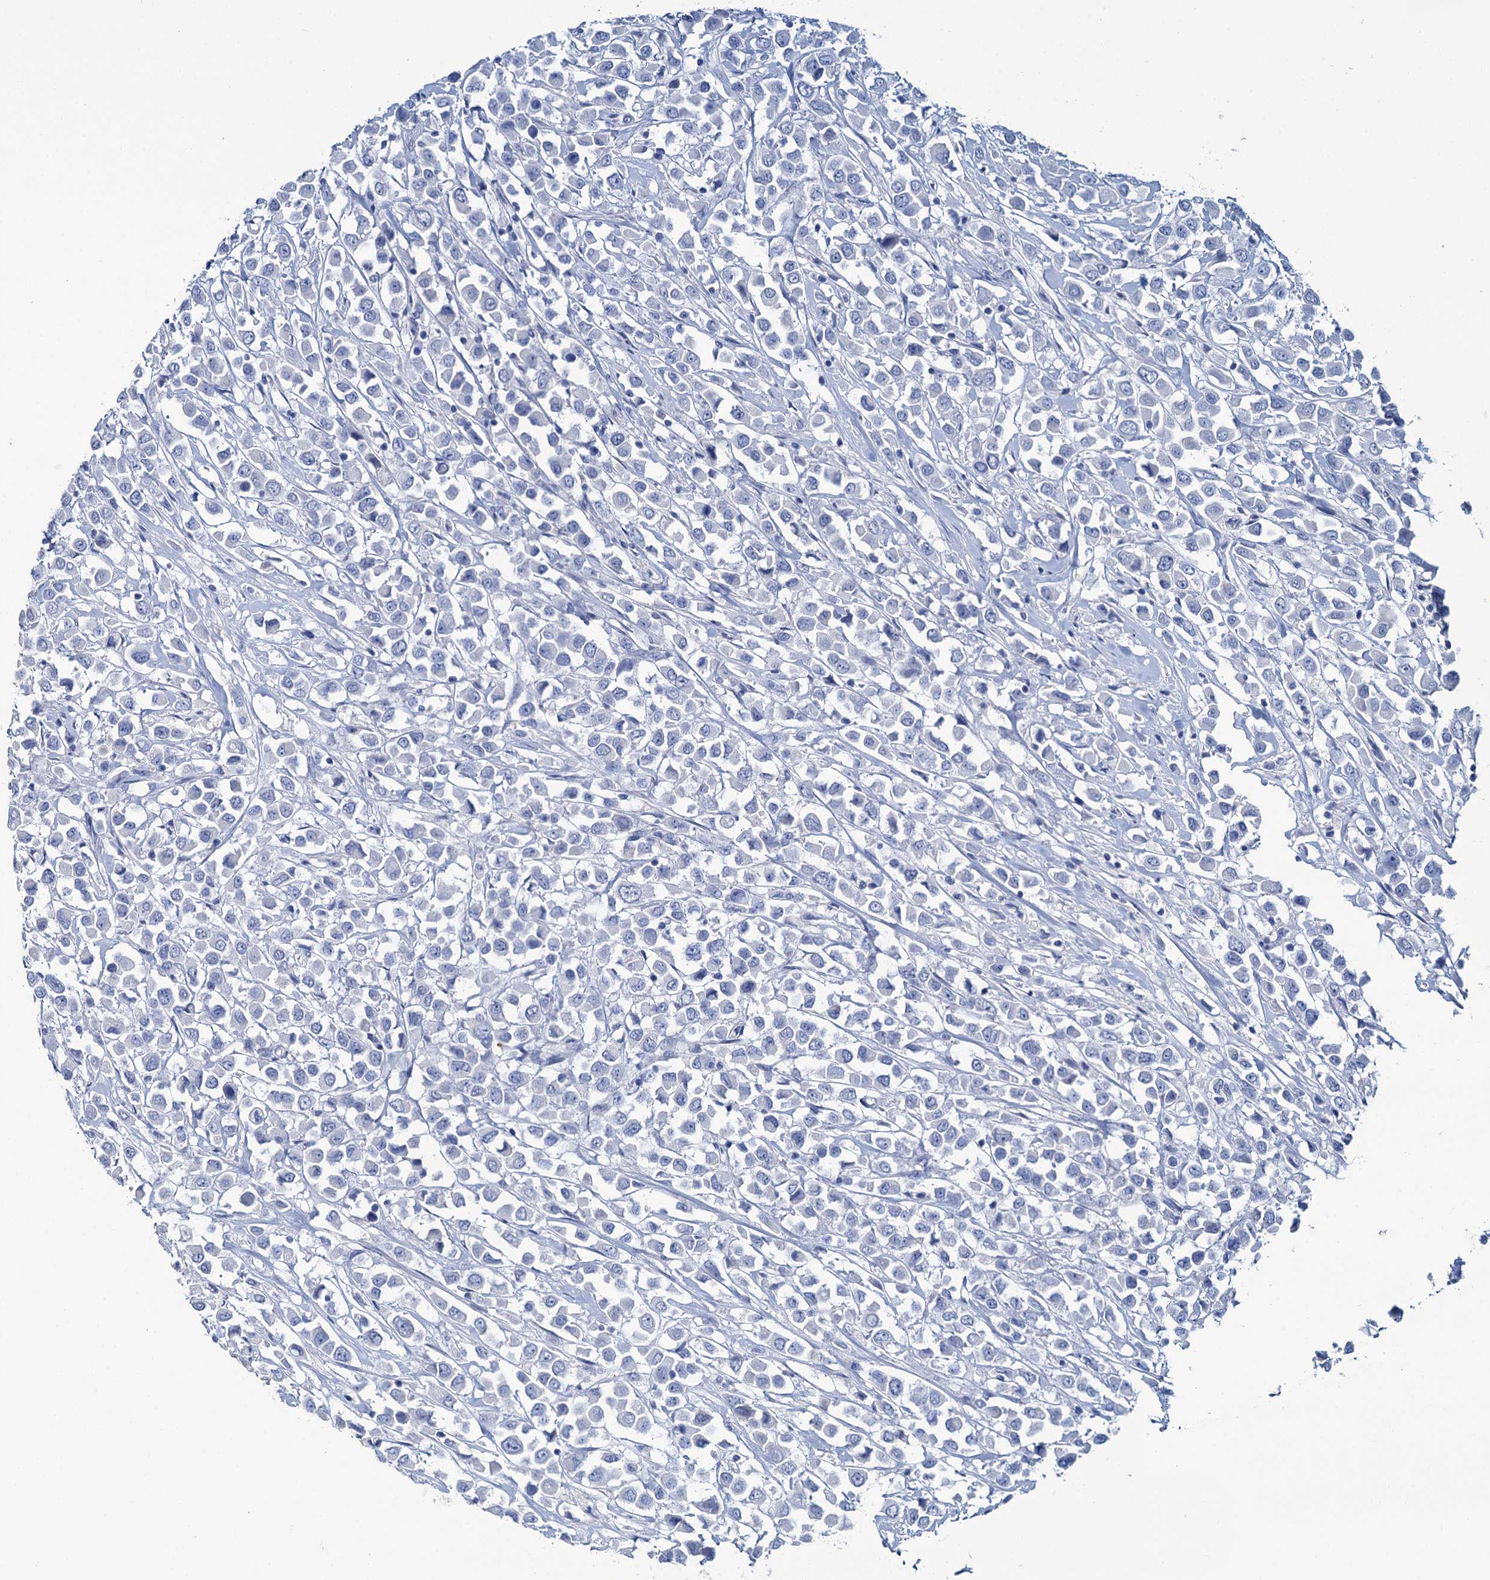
{"staining": {"intensity": "negative", "quantity": "none", "location": "none"}, "tissue": "breast cancer", "cell_type": "Tumor cells", "image_type": "cancer", "snomed": [{"axis": "morphology", "description": "Duct carcinoma"}, {"axis": "topography", "description": "Breast"}], "caption": "Human breast cancer (intraductal carcinoma) stained for a protein using immunohistochemistry (IHC) exhibits no positivity in tumor cells.", "gene": "SNCB", "patient": {"sex": "female", "age": 61}}